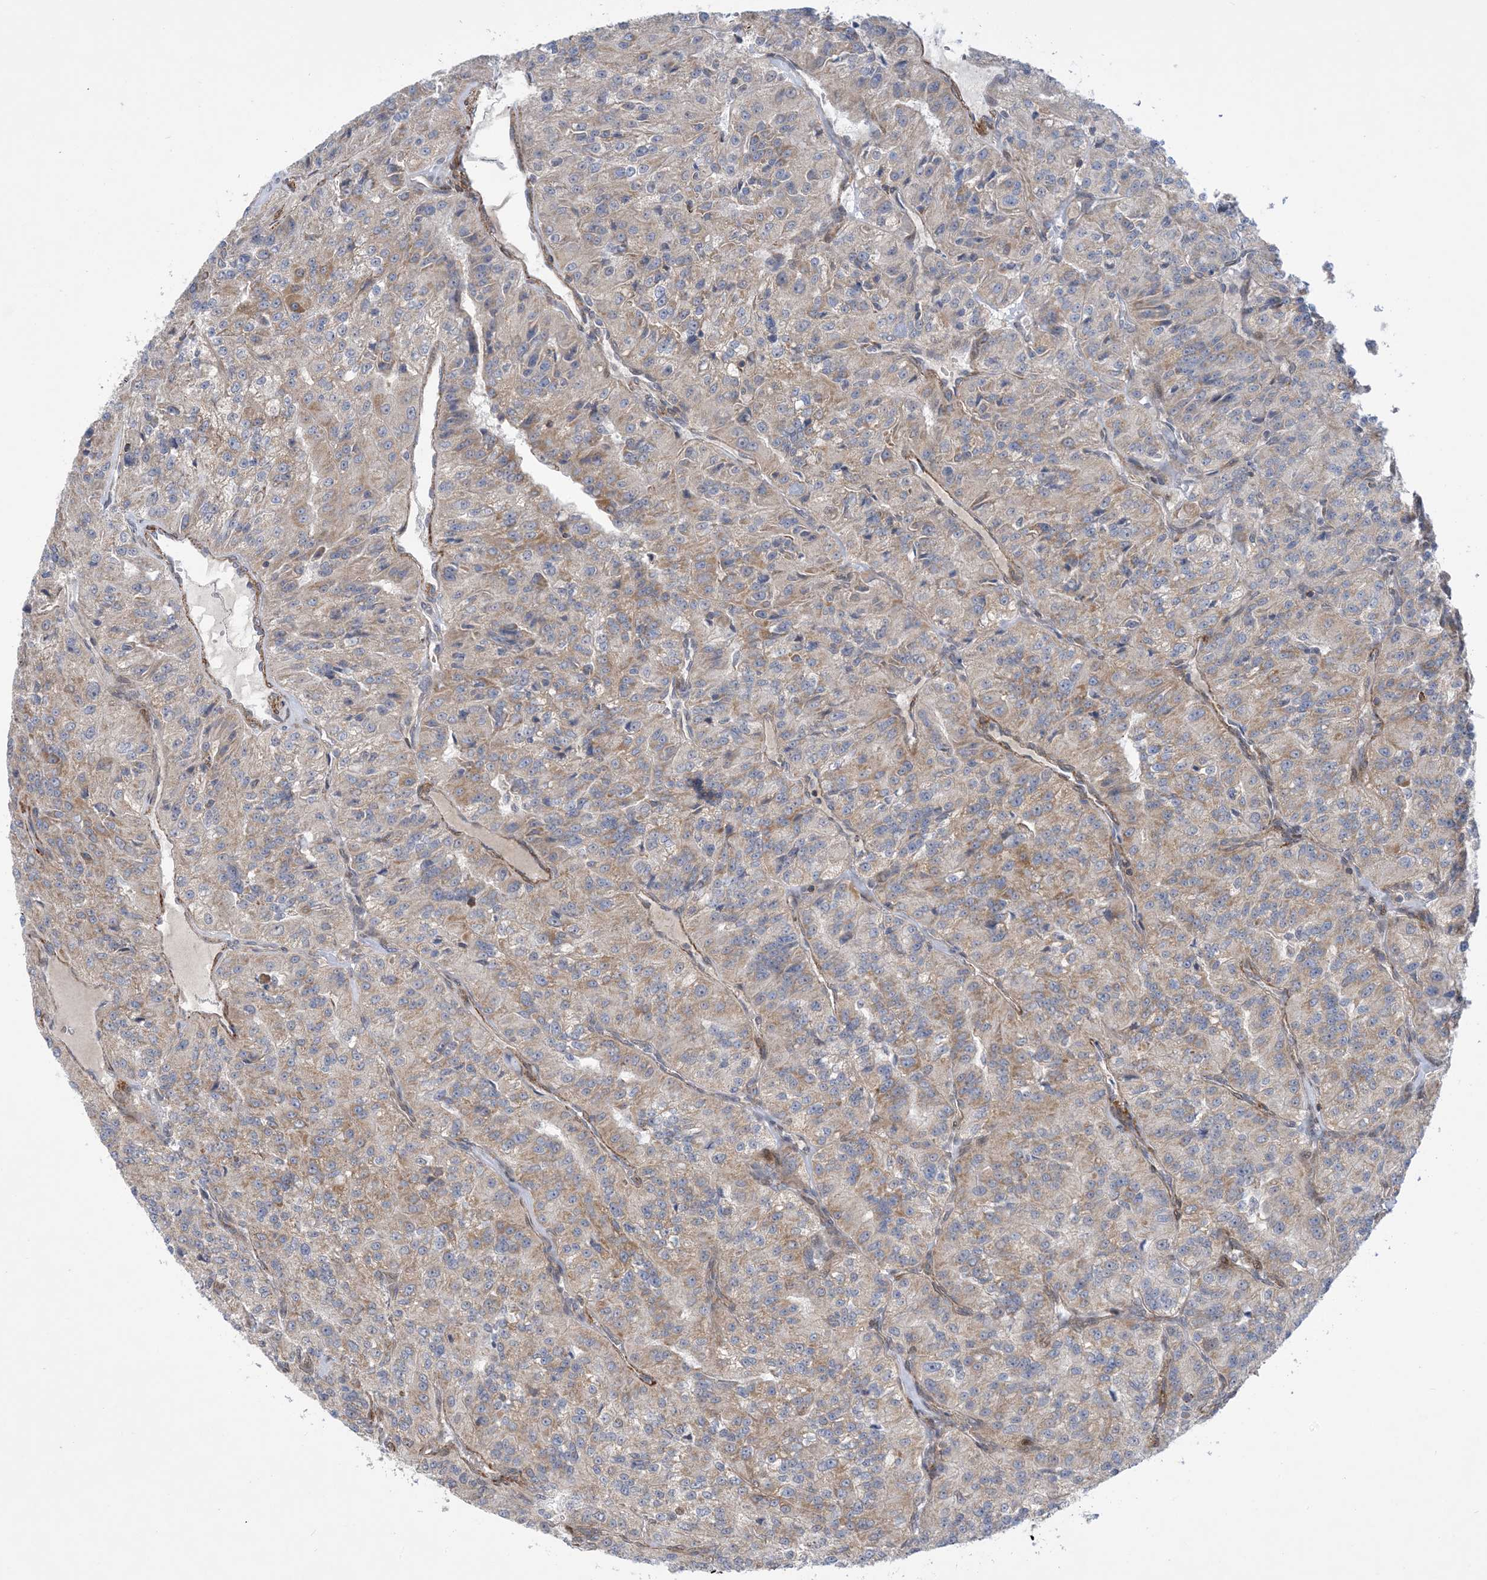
{"staining": {"intensity": "weak", "quantity": "25%-75%", "location": "cytoplasmic/membranous"}, "tissue": "renal cancer", "cell_type": "Tumor cells", "image_type": "cancer", "snomed": [{"axis": "morphology", "description": "Adenocarcinoma, NOS"}, {"axis": "topography", "description": "Kidney"}], "caption": "Immunohistochemistry (IHC) histopathology image of neoplastic tissue: human adenocarcinoma (renal) stained using IHC shows low levels of weak protein expression localized specifically in the cytoplasmic/membranous of tumor cells, appearing as a cytoplasmic/membranous brown color.", "gene": "ZNF8", "patient": {"sex": "female", "age": 63}}